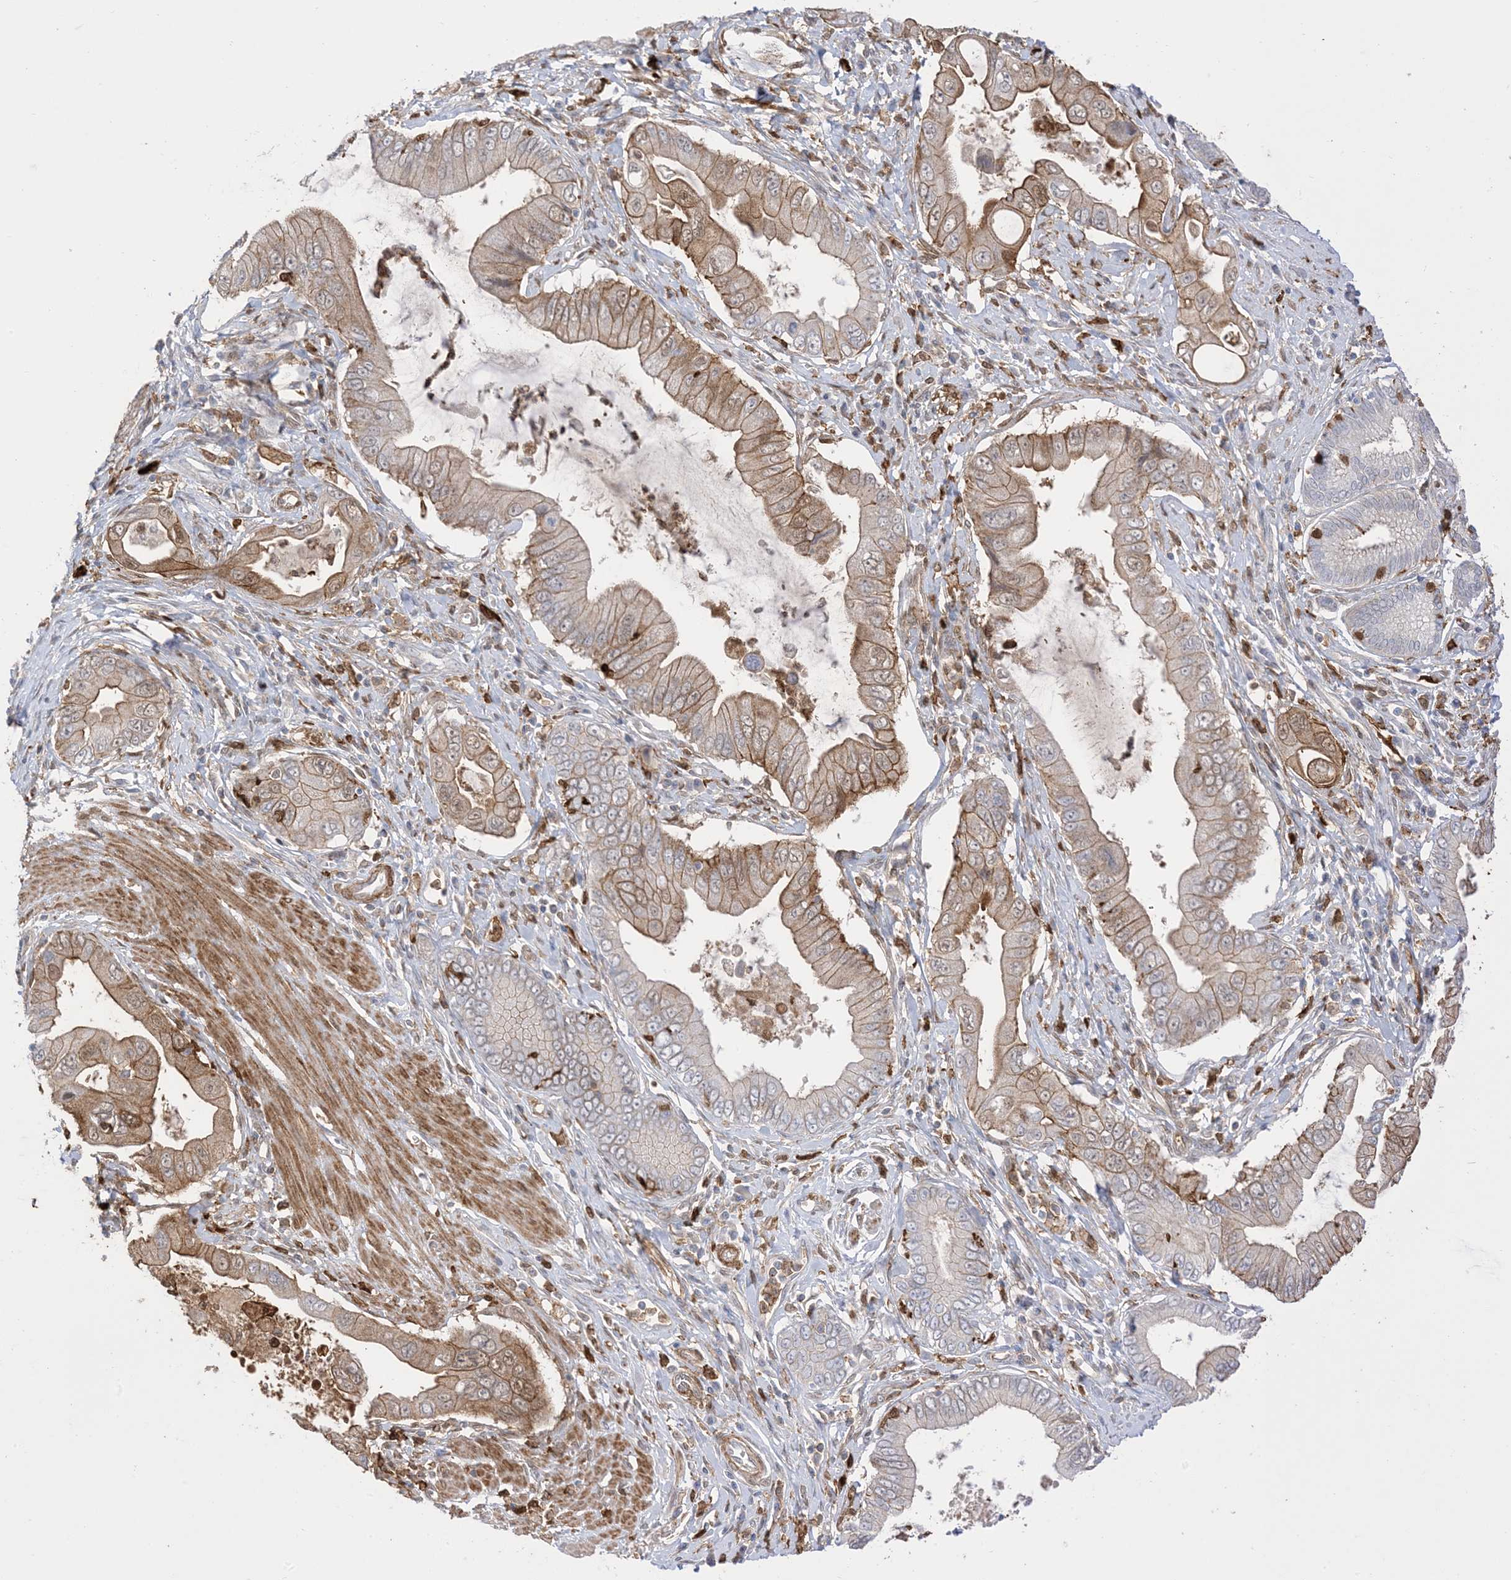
{"staining": {"intensity": "moderate", "quantity": ">75%", "location": "cytoplasmic/membranous"}, "tissue": "pancreatic cancer", "cell_type": "Tumor cells", "image_type": "cancer", "snomed": [{"axis": "morphology", "description": "Adenocarcinoma, NOS"}, {"axis": "topography", "description": "Pancreas"}], "caption": "Adenocarcinoma (pancreatic) was stained to show a protein in brown. There is medium levels of moderate cytoplasmic/membranous staining in about >75% of tumor cells.", "gene": "GSN", "patient": {"sex": "male", "age": 78}}